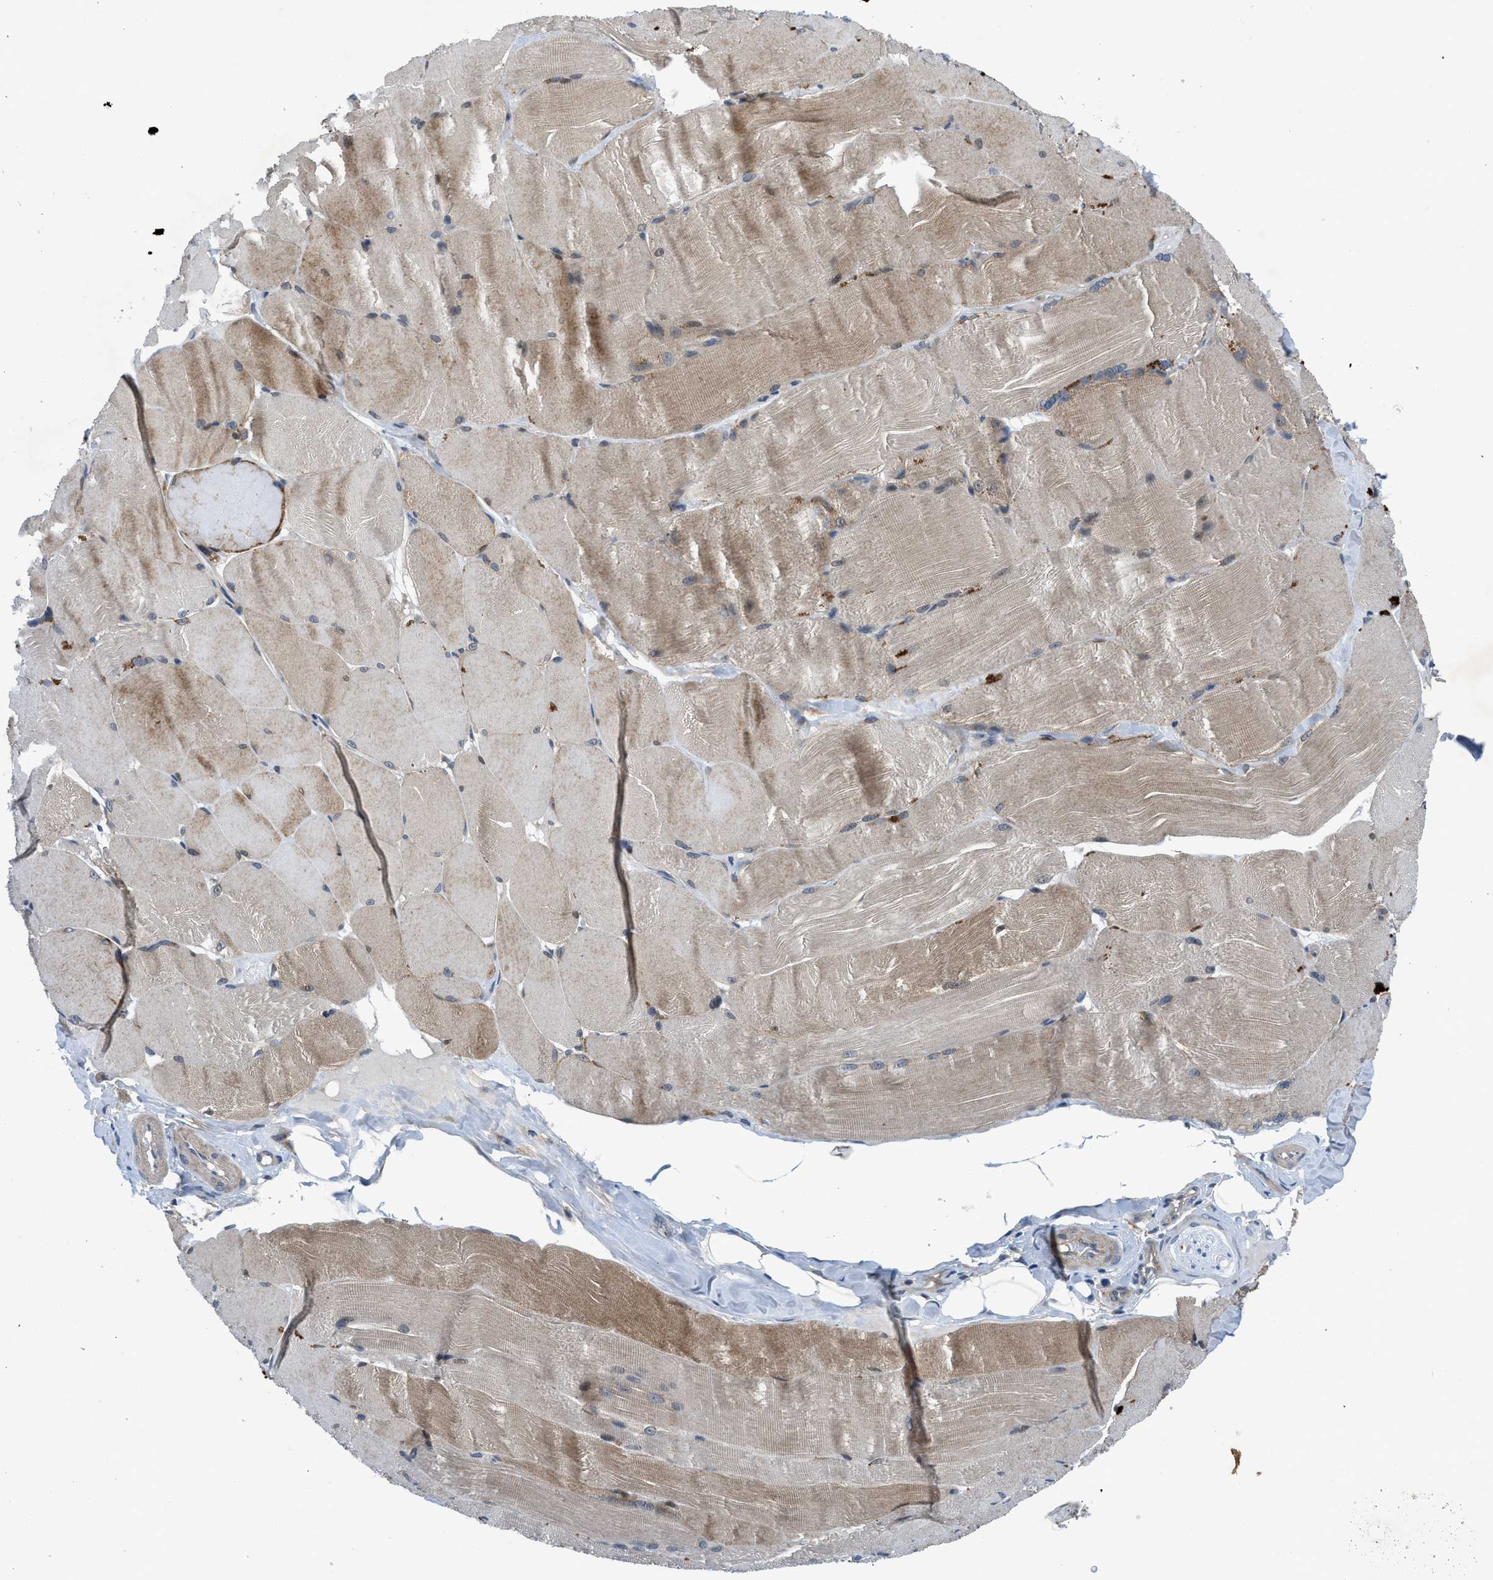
{"staining": {"intensity": "moderate", "quantity": "25%-75%", "location": "cytoplasmic/membranous"}, "tissue": "skeletal muscle", "cell_type": "Myocytes", "image_type": "normal", "snomed": [{"axis": "morphology", "description": "Normal tissue, NOS"}, {"axis": "topography", "description": "Skin"}, {"axis": "topography", "description": "Skeletal muscle"}], "caption": "Moderate cytoplasmic/membranous positivity for a protein is seen in approximately 25%-75% of myocytes of benign skeletal muscle using IHC.", "gene": "PANX1", "patient": {"sex": "male", "age": 83}}